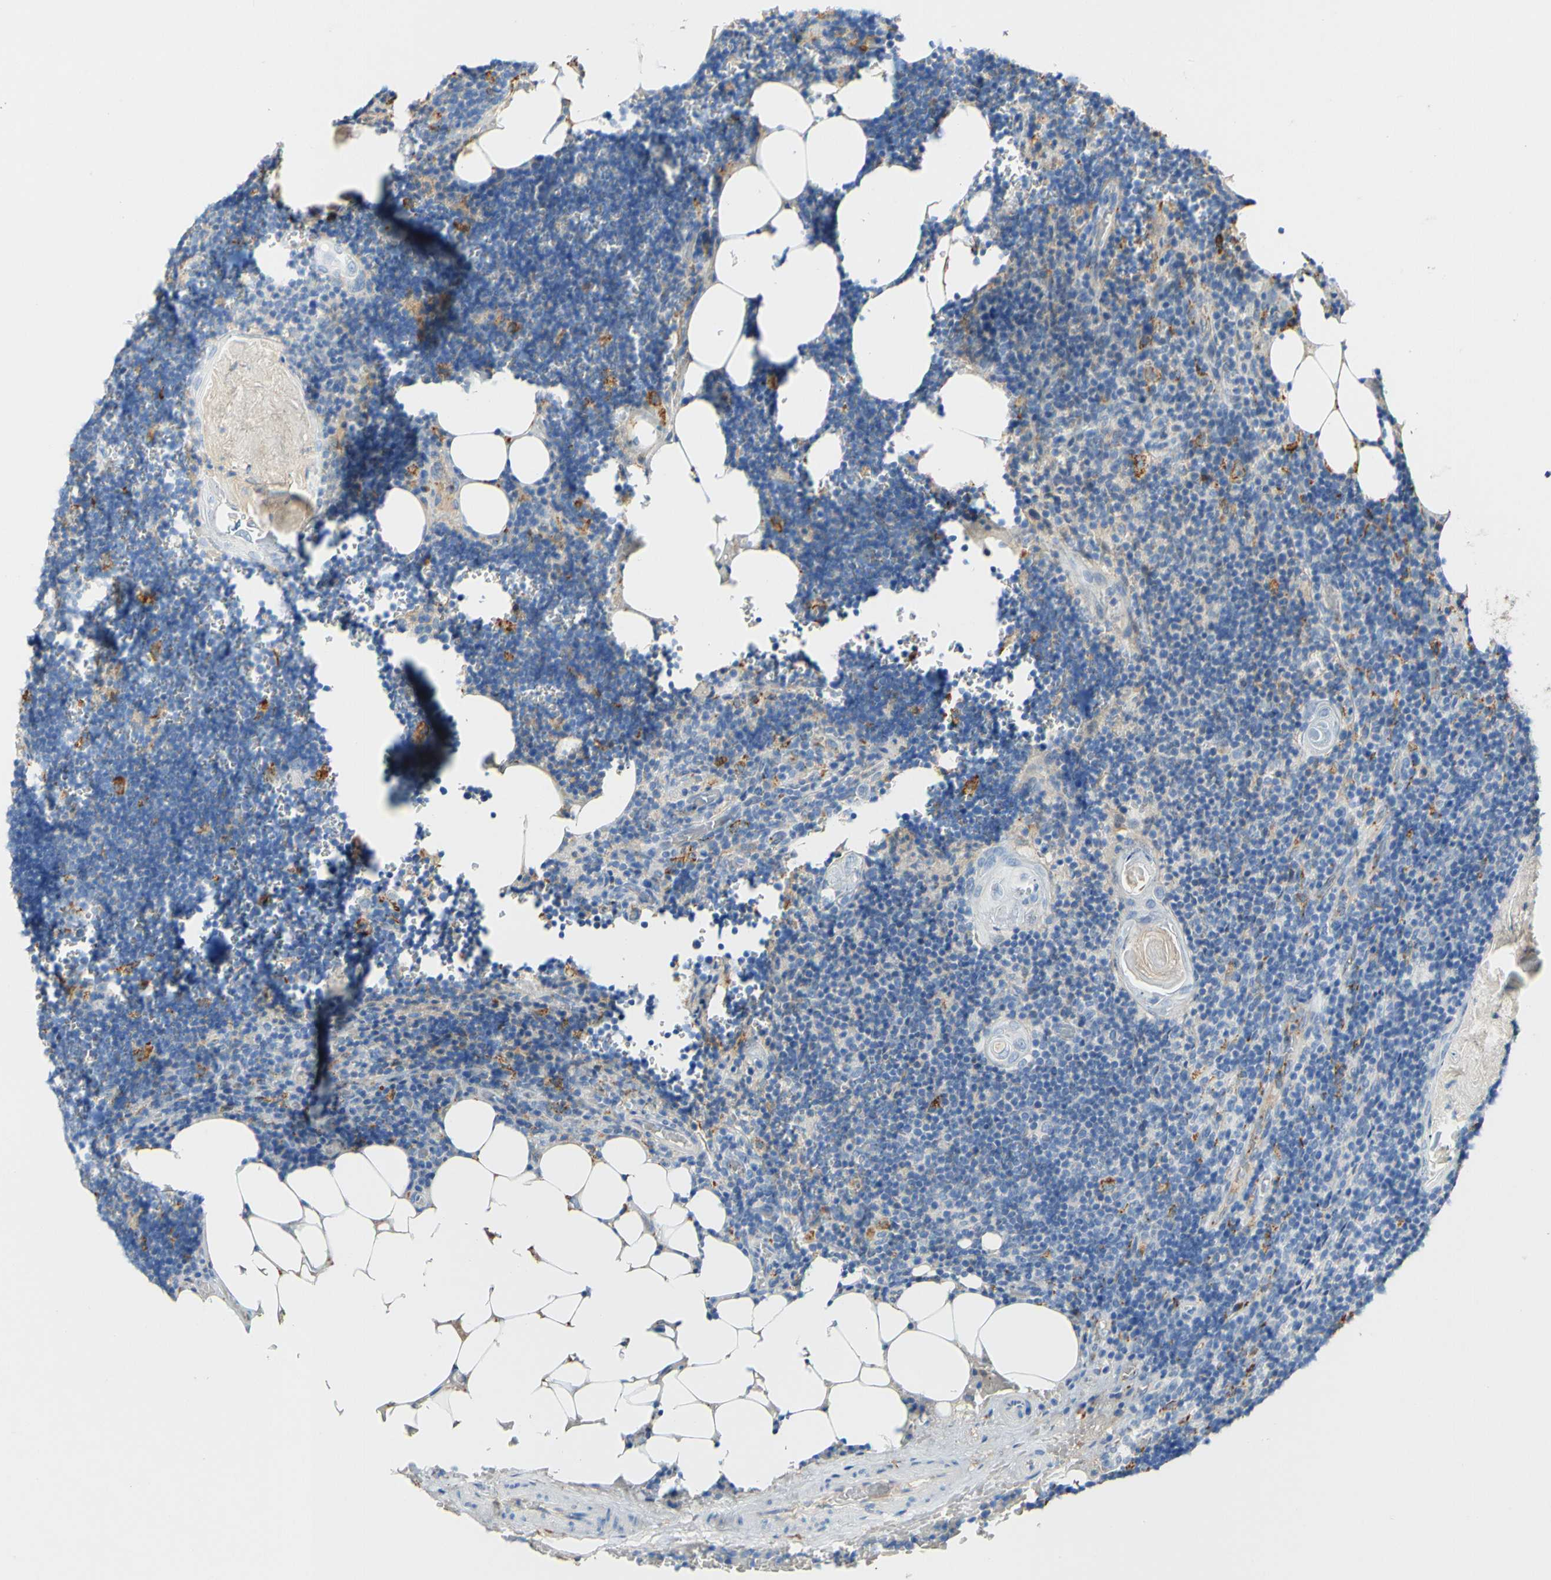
{"staining": {"intensity": "negative", "quantity": "none", "location": "none"}, "tissue": "lymph node", "cell_type": "Germinal center cells", "image_type": "normal", "snomed": [{"axis": "morphology", "description": "Normal tissue, NOS"}, {"axis": "topography", "description": "Lymph node"}], "caption": "Lymph node was stained to show a protein in brown. There is no significant positivity in germinal center cells. (IHC, brightfield microscopy, high magnification).", "gene": "FCGRT", "patient": {"sex": "male", "age": 33}}